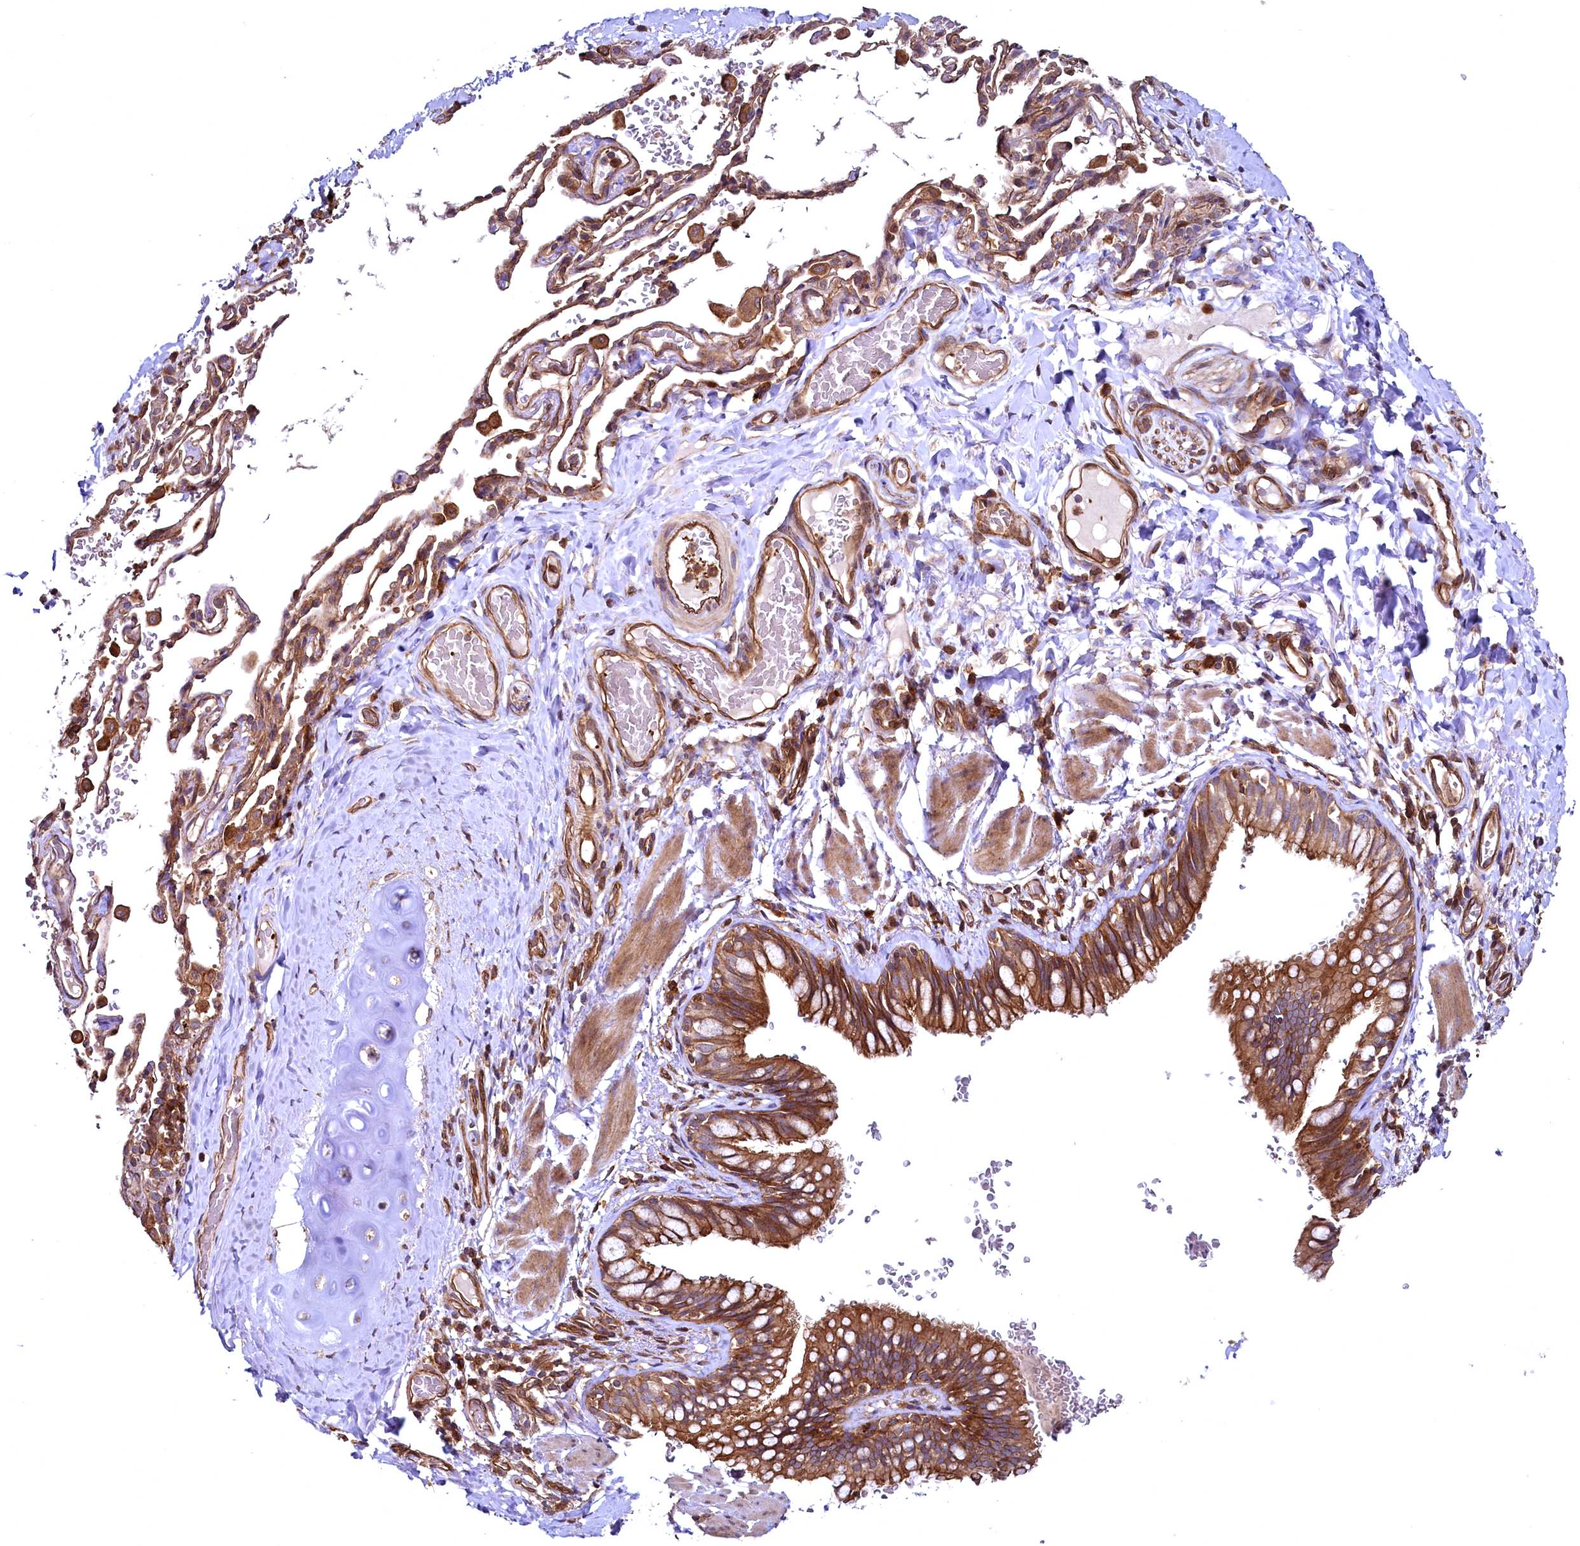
{"staining": {"intensity": "moderate", "quantity": ">75%", "location": "cytoplasmic/membranous"}, "tissue": "bronchus", "cell_type": "Respiratory epithelial cells", "image_type": "normal", "snomed": [{"axis": "morphology", "description": "Normal tissue, NOS"}, {"axis": "topography", "description": "Cartilage tissue"}, {"axis": "topography", "description": "Bronchus"}], "caption": "Immunohistochemistry (IHC) histopathology image of unremarkable bronchus: human bronchus stained using immunohistochemistry shows medium levels of moderate protein expression localized specifically in the cytoplasmic/membranous of respiratory epithelial cells, appearing as a cytoplasmic/membranous brown color.", "gene": "SVIP", "patient": {"sex": "female", "age": 36}}